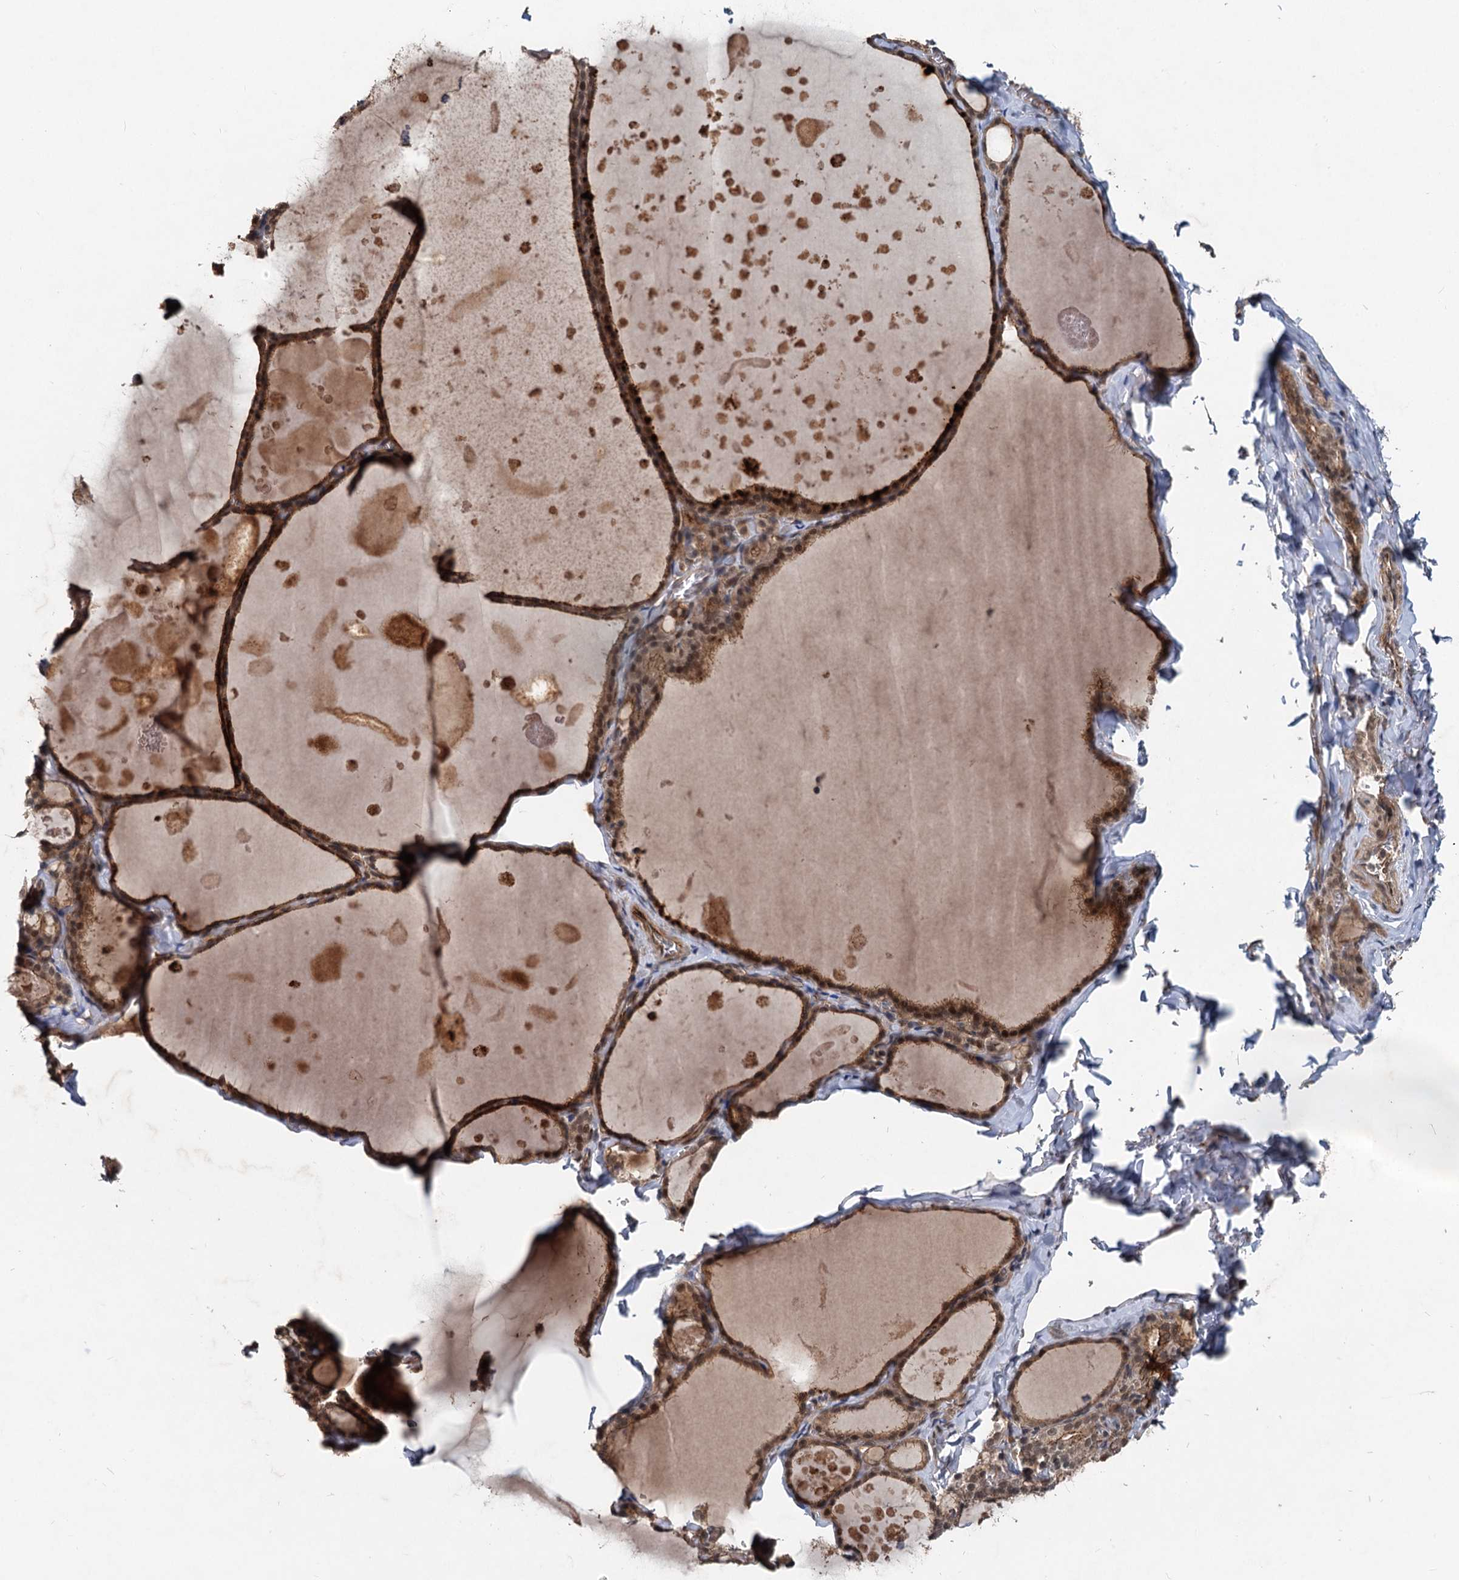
{"staining": {"intensity": "moderate", "quantity": ">75%", "location": "cytoplasmic/membranous,nuclear"}, "tissue": "thyroid gland", "cell_type": "Glandular cells", "image_type": "normal", "snomed": [{"axis": "morphology", "description": "Normal tissue, NOS"}, {"axis": "topography", "description": "Thyroid gland"}], "caption": "Immunohistochemistry of unremarkable human thyroid gland demonstrates medium levels of moderate cytoplasmic/membranous,nuclear positivity in approximately >75% of glandular cells.", "gene": "RITA1", "patient": {"sex": "male", "age": 56}}